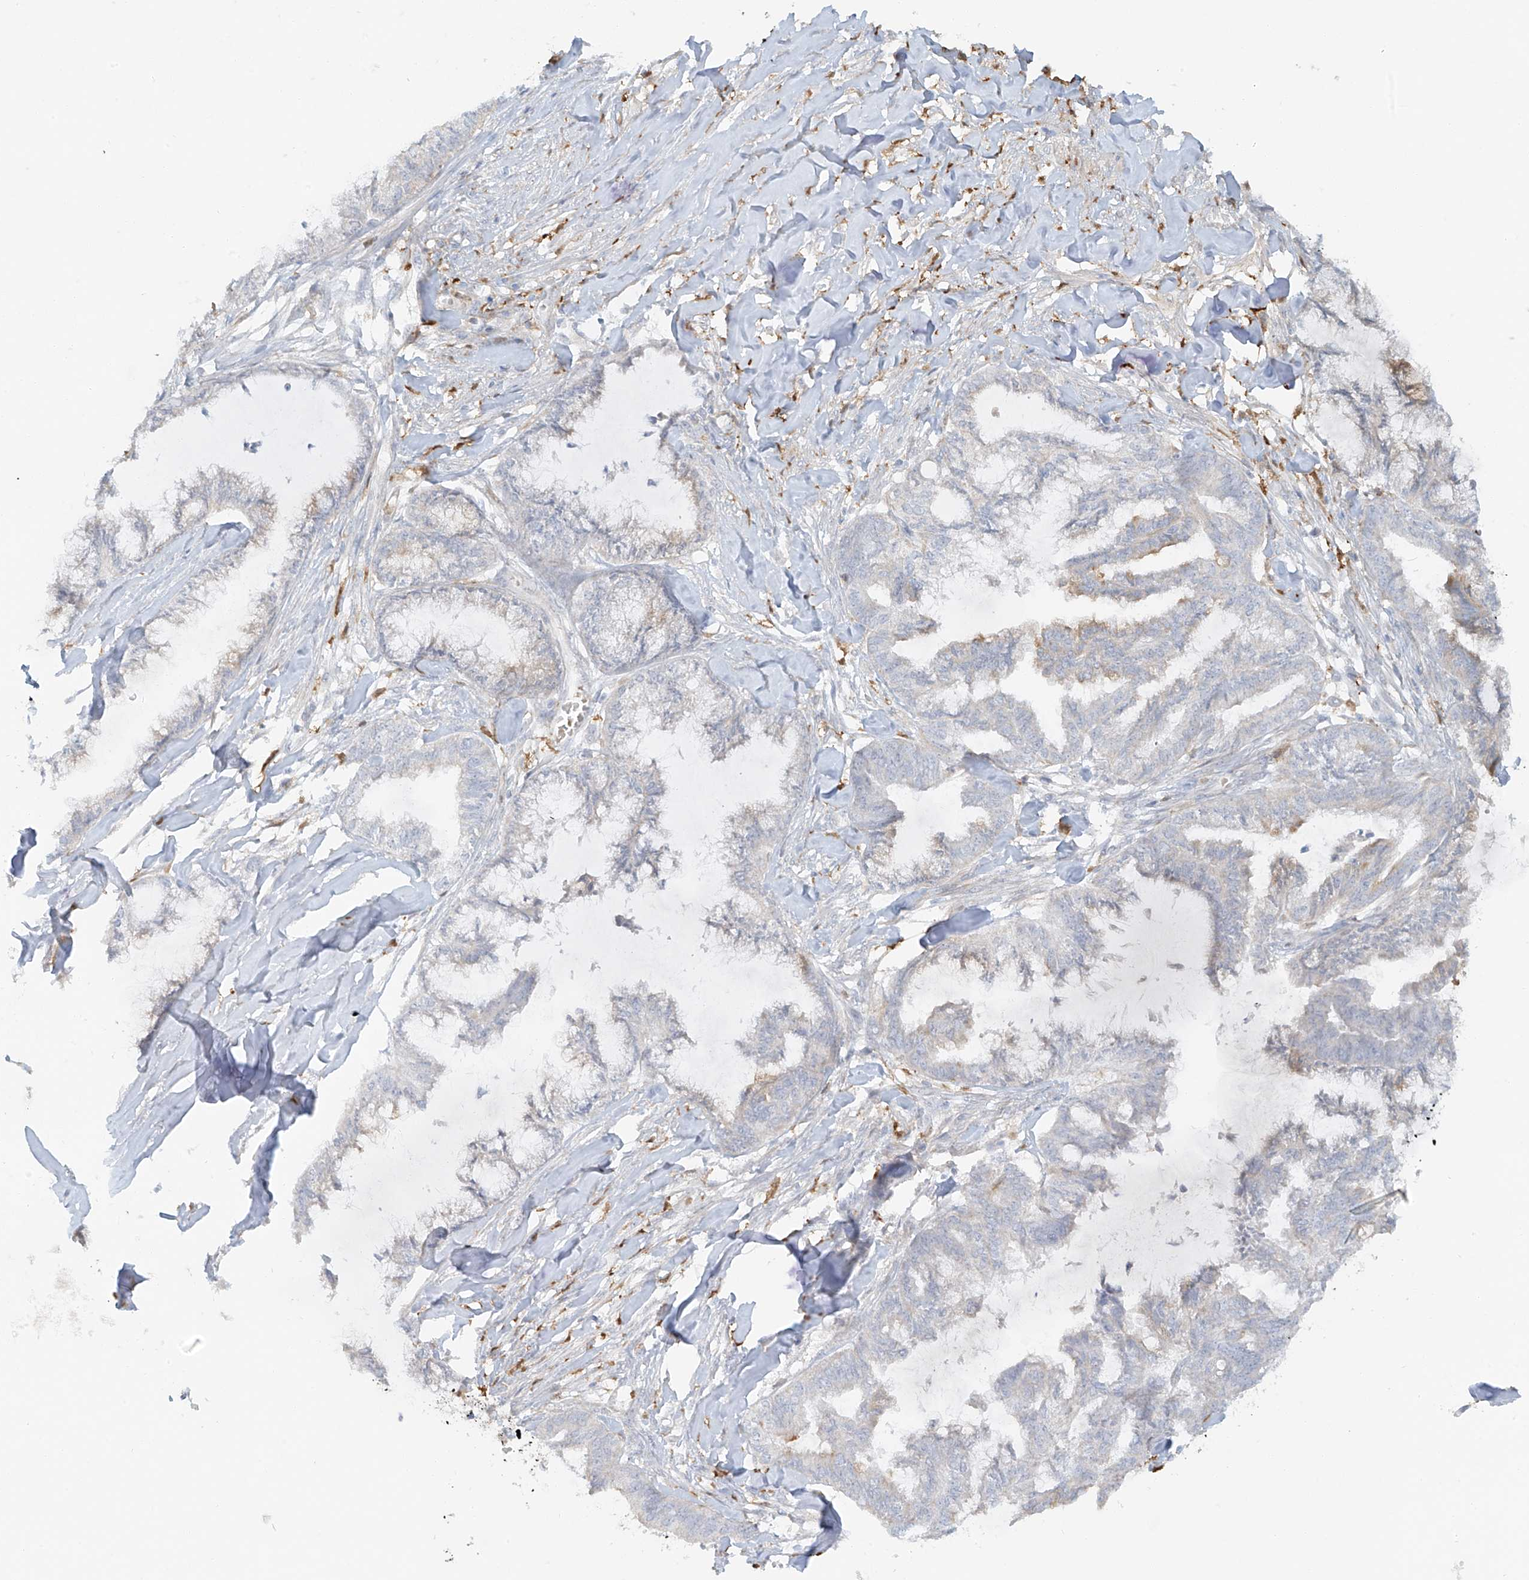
{"staining": {"intensity": "negative", "quantity": "none", "location": "none"}, "tissue": "endometrial cancer", "cell_type": "Tumor cells", "image_type": "cancer", "snomed": [{"axis": "morphology", "description": "Adenocarcinoma, NOS"}, {"axis": "topography", "description": "Endometrium"}], "caption": "Tumor cells are negative for protein expression in human adenocarcinoma (endometrial). (Stains: DAB IHC with hematoxylin counter stain, Microscopy: brightfield microscopy at high magnification).", "gene": "UPK1B", "patient": {"sex": "female", "age": 86}}